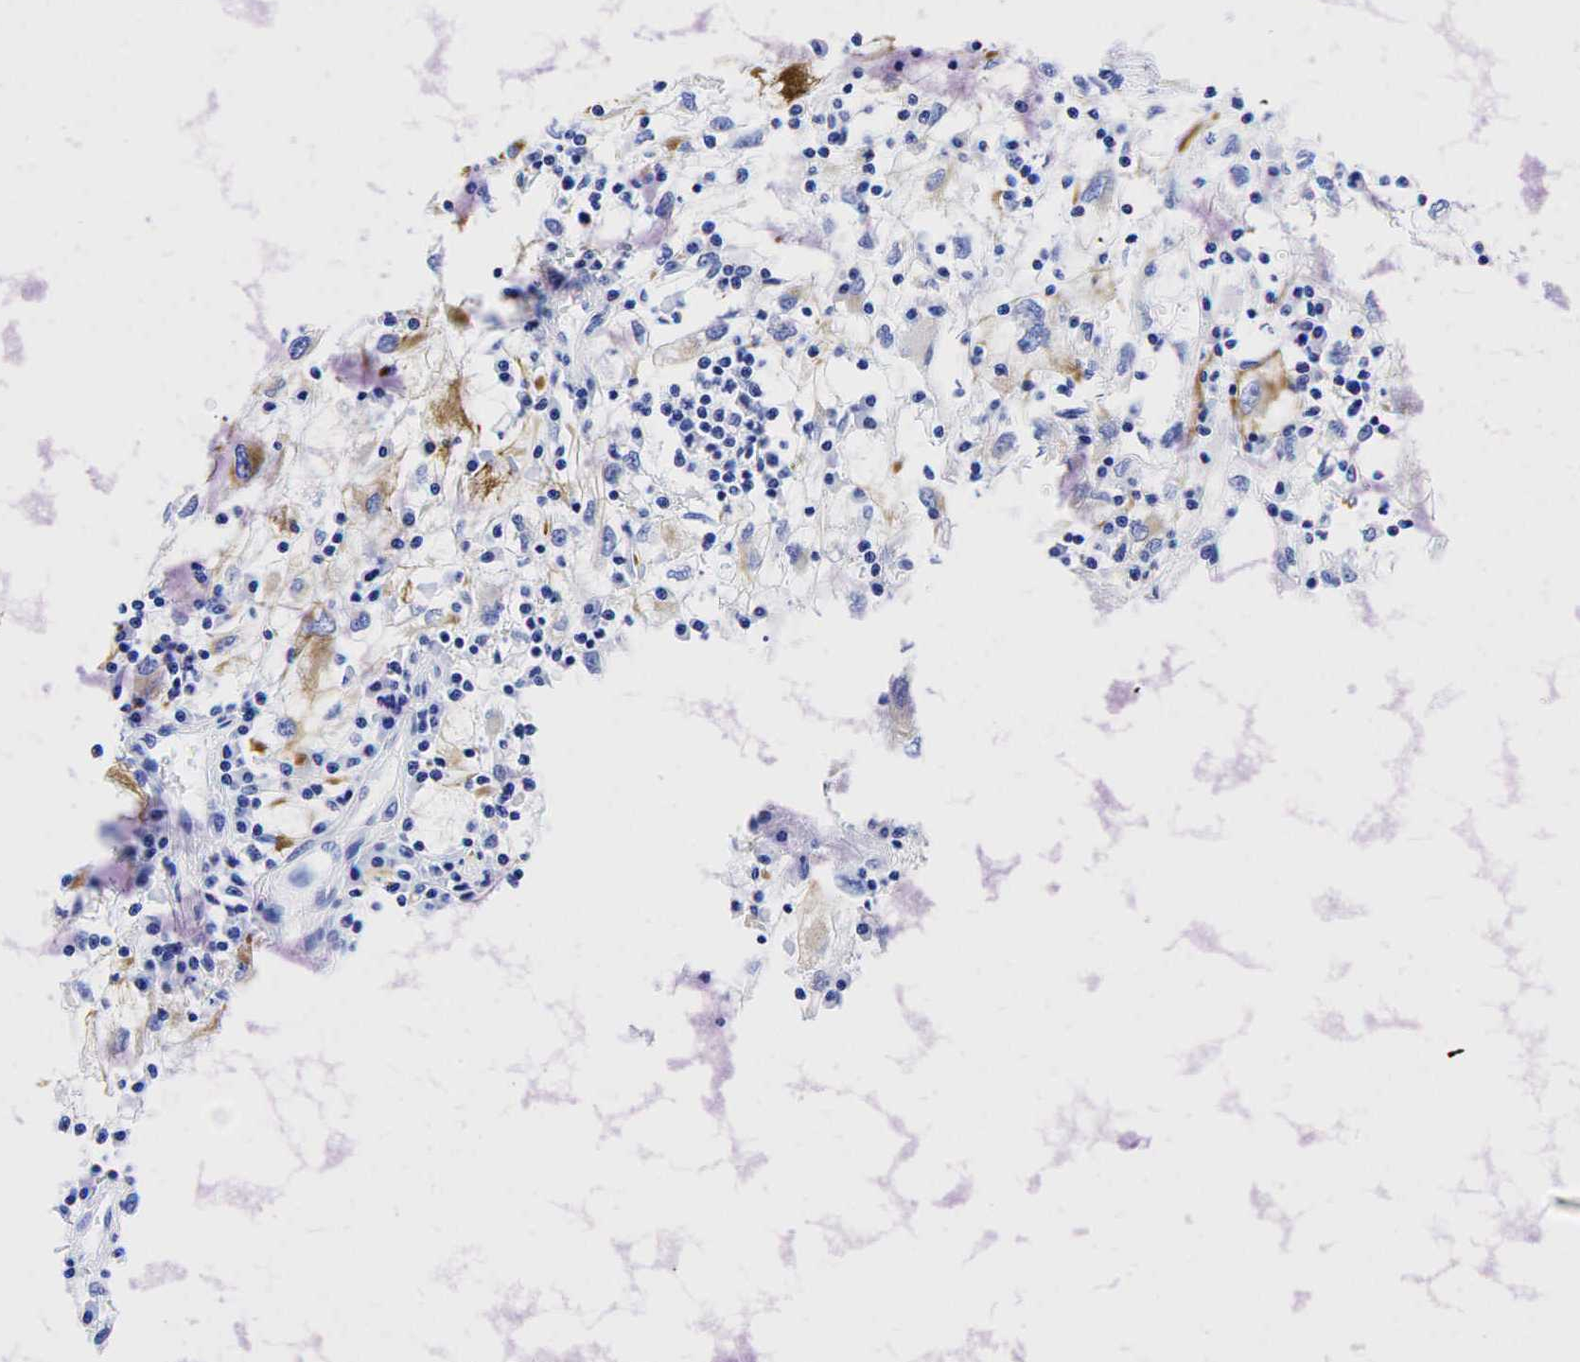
{"staining": {"intensity": "negative", "quantity": "none", "location": "none"}, "tissue": "renal cancer", "cell_type": "Tumor cells", "image_type": "cancer", "snomed": [{"axis": "morphology", "description": "Adenocarcinoma, NOS"}, {"axis": "topography", "description": "Kidney"}], "caption": "DAB (3,3'-diaminobenzidine) immunohistochemical staining of human renal cancer demonstrates no significant expression in tumor cells.", "gene": "KRT19", "patient": {"sex": "male", "age": 82}}